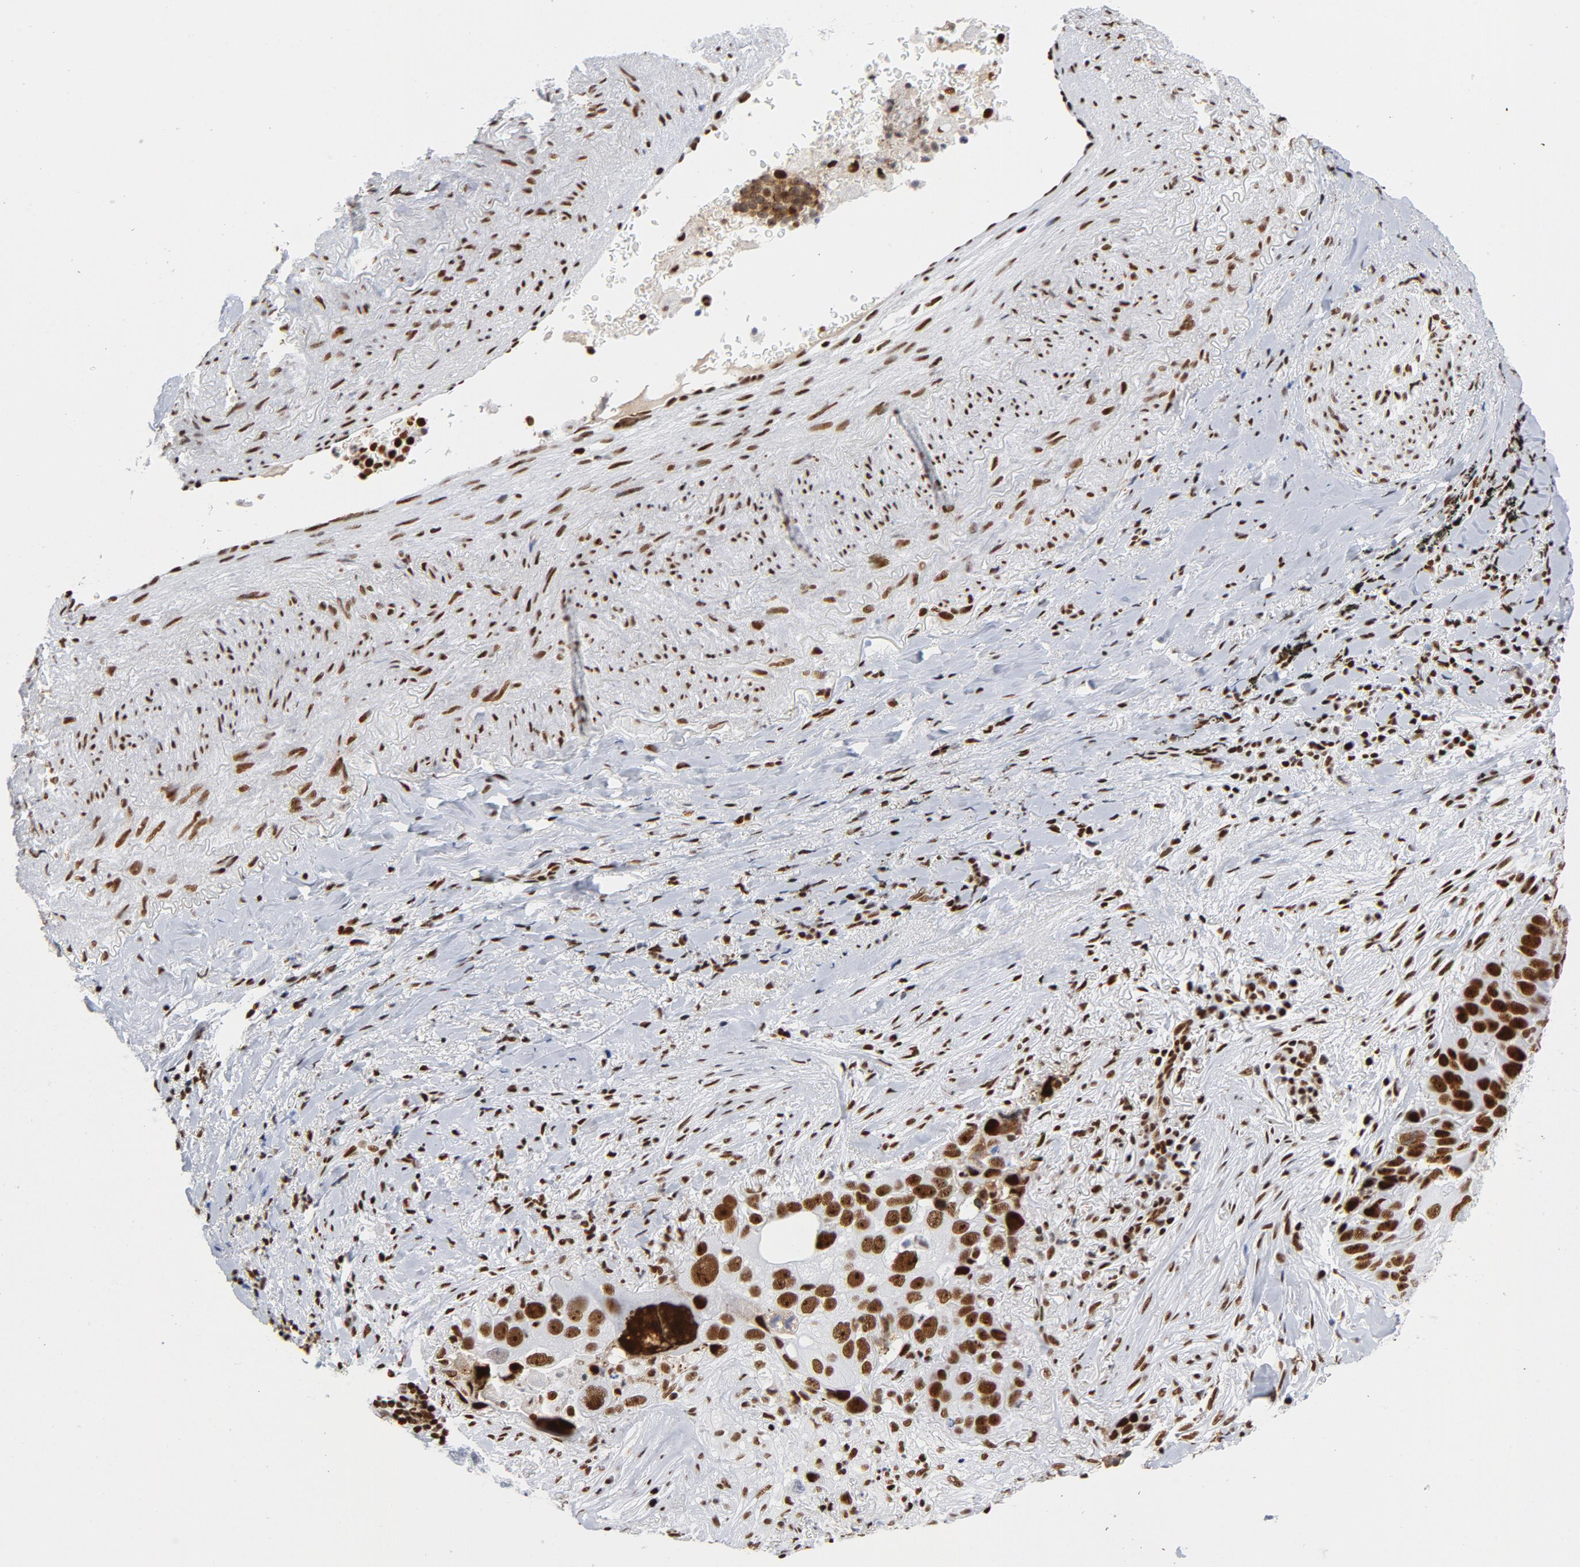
{"staining": {"intensity": "strong", "quantity": ">75%", "location": "nuclear"}, "tissue": "lung cancer", "cell_type": "Tumor cells", "image_type": "cancer", "snomed": [{"axis": "morphology", "description": "Squamous cell carcinoma, NOS"}, {"axis": "topography", "description": "Lung"}], "caption": "Protein expression by immunohistochemistry (IHC) reveals strong nuclear expression in about >75% of tumor cells in lung cancer (squamous cell carcinoma). The staining was performed using DAB (3,3'-diaminobenzidine), with brown indicating positive protein expression. Nuclei are stained blue with hematoxylin.", "gene": "XRCC5", "patient": {"sex": "male", "age": 54}}